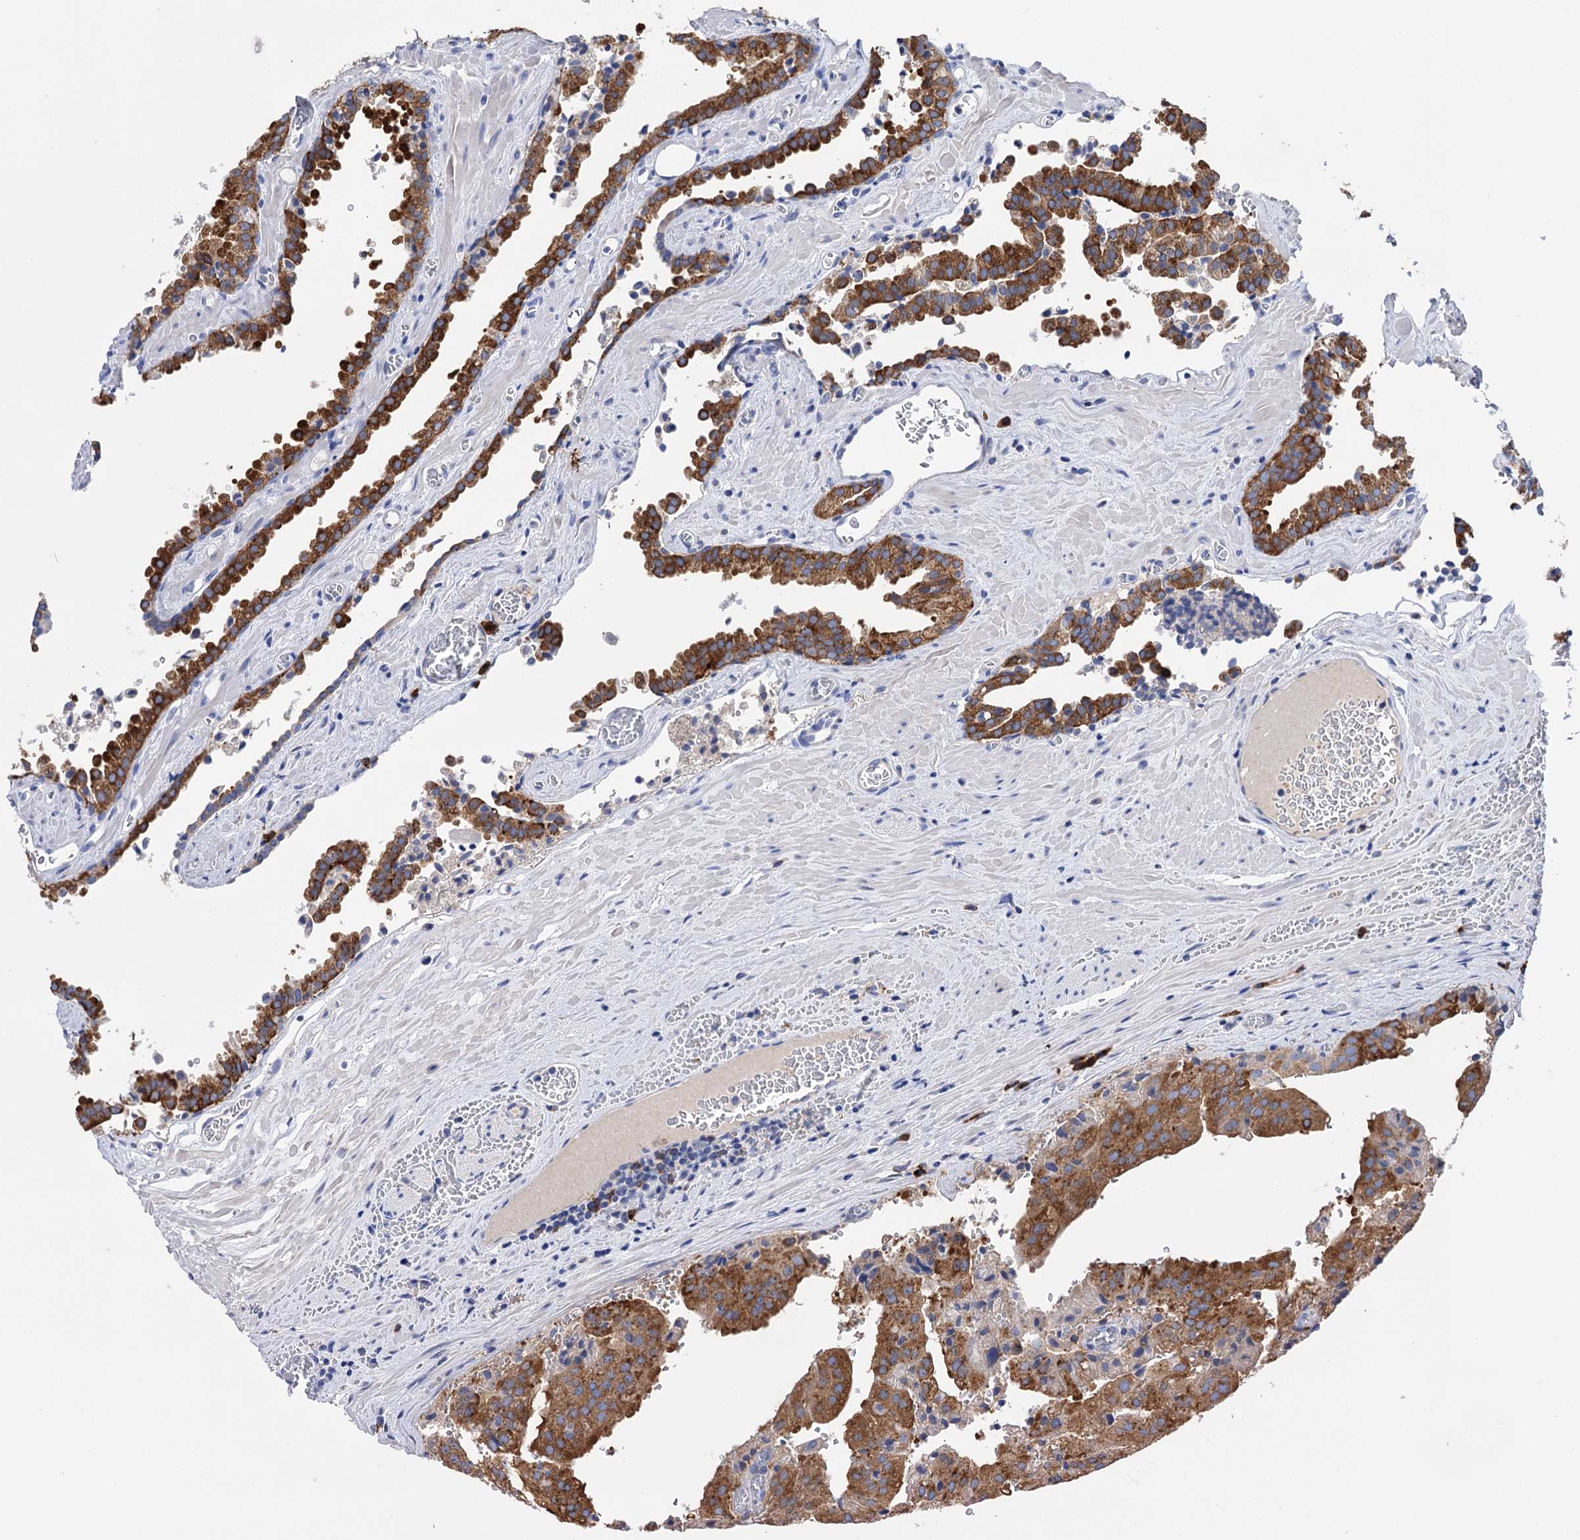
{"staining": {"intensity": "moderate", "quantity": ">75%", "location": "cytoplasmic/membranous"}, "tissue": "prostate cancer", "cell_type": "Tumor cells", "image_type": "cancer", "snomed": [{"axis": "morphology", "description": "Adenocarcinoma, High grade"}, {"axis": "topography", "description": "Prostate"}], "caption": "Prostate high-grade adenocarcinoma stained with DAB (3,3'-diaminobenzidine) immunohistochemistry displays medium levels of moderate cytoplasmic/membranous staining in approximately >75% of tumor cells.", "gene": "BBS4", "patient": {"sex": "male", "age": 68}}